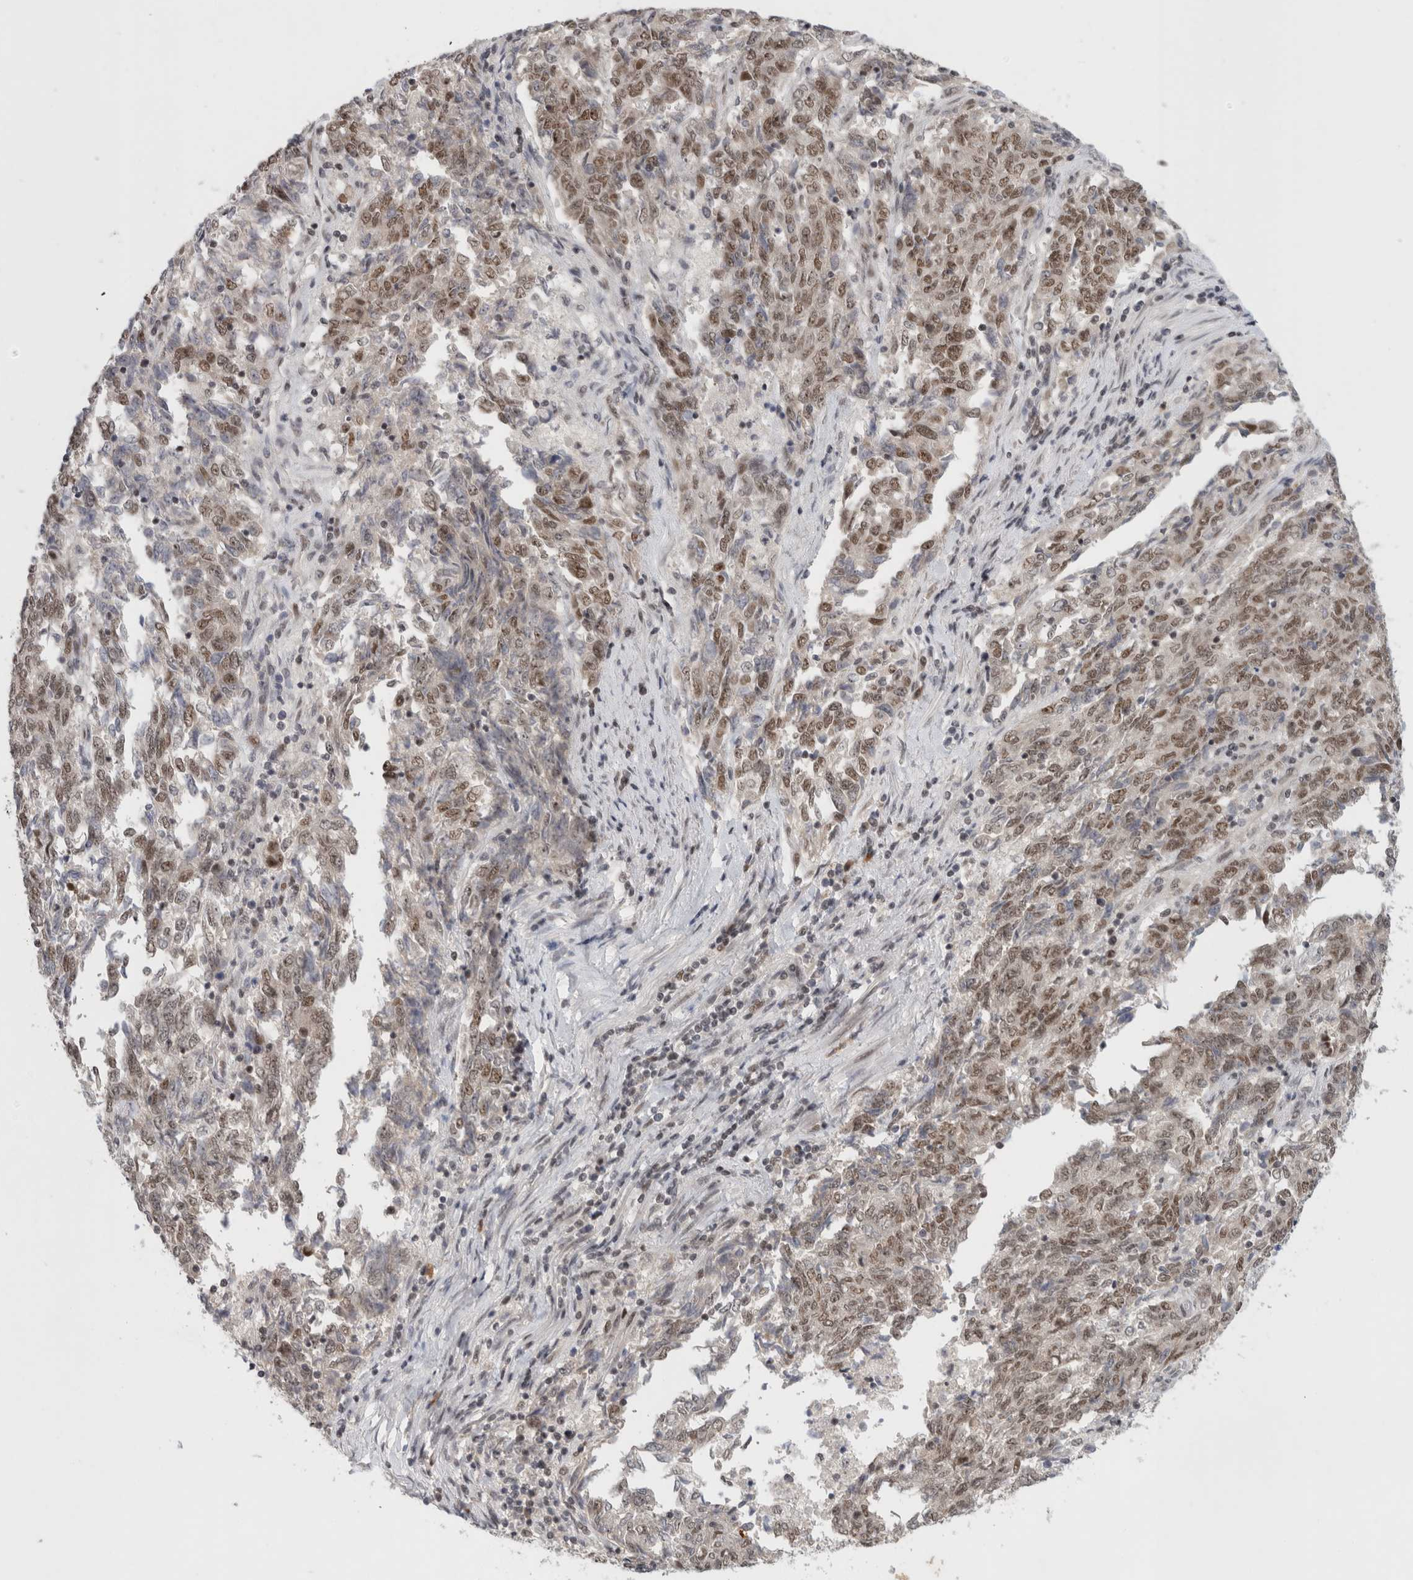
{"staining": {"intensity": "weak", "quantity": ">75%", "location": "nuclear"}, "tissue": "endometrial cancer", "cell_type": "Tumor cells", "image_type": "cancer", "snomed": [{"axis": "morphology", "description": "Adenocarcinoma, NOS"}, {"axis": "topography", "description": "Endometrium"}], "caption": "Brown immunohistochemical staining in endometrial adenocarcinoma reveals weak nuclear positivity in approximately >75% of tumor cells. (IHC, brightfield microscopy, high magnification).", "gene": "HESX1", "patient": {"sex": "female", "age": 80}}